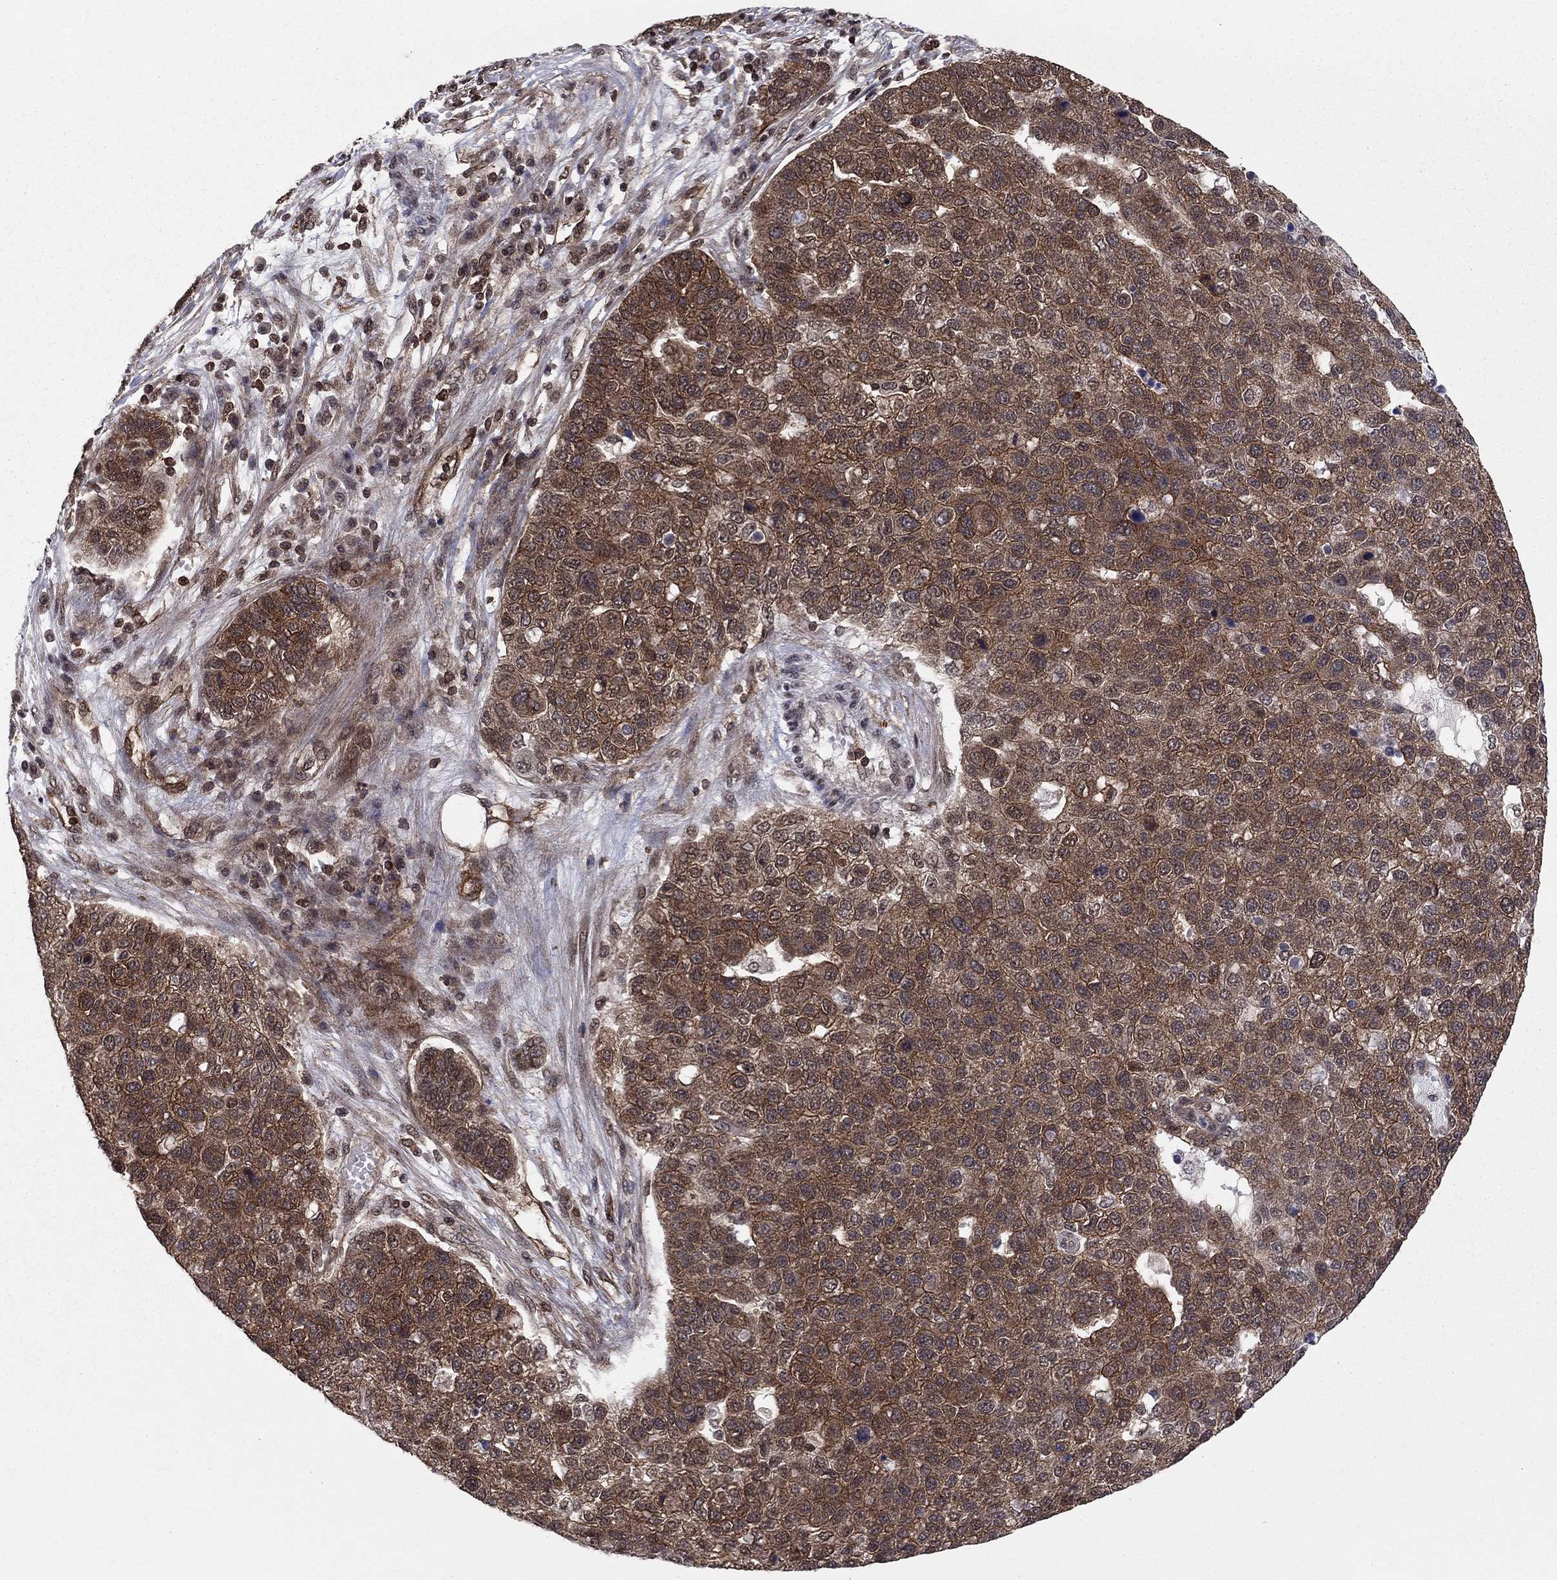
{"staining": {"intensity": "moderate", "quantity": ">75%", "location": "cytoplasmic/membranous"}, "tissue": "pancreatic cancer", "cell_type": "Tumor cells", "image_type": "cancer", "snomed": [{"axis": "morphology", "description": "Adenocarcinoma, NOS"}, {"axis": "topography", "description": "Pancreas"}], "caption": "Pancreatic adenocarcinoma stained with a protein marker exhibits moderate staining in tumor cells.", "gene": "SSX2IP", "patient": {"sex": "female", "age": 61}}